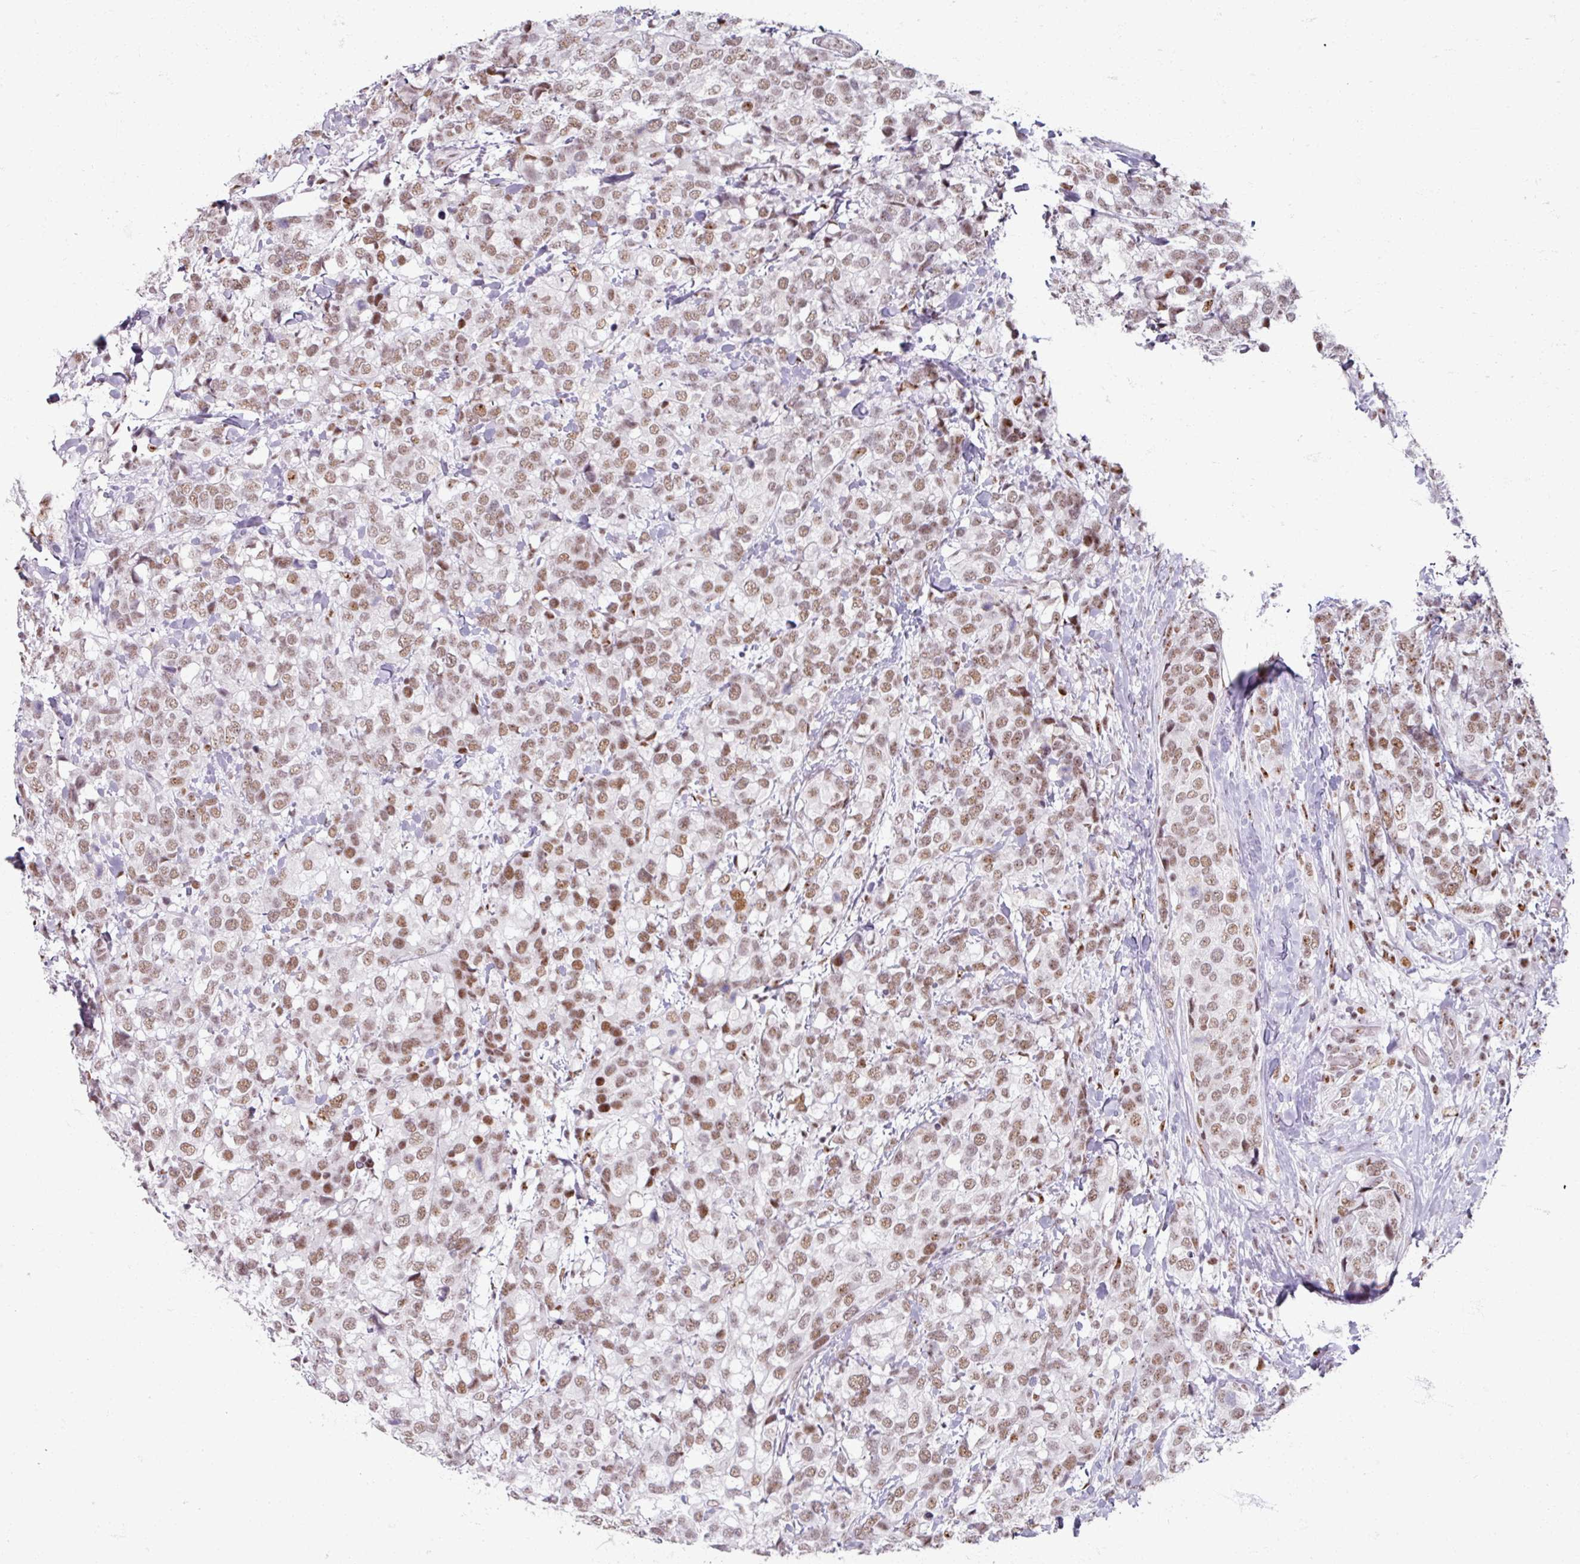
{"staining": {"intensity": "moderate", "quantity": ">75%", "location": "nuclear"}, "tissue": "breast cancer", "cell_type": "Tumor cells", "image_type": "cancer", "snomed": [{"axis": "morphology", "description": "Lobular carcinoma"}, {"axis": "topography", "description": "Breast"}], "caption": "Moderate nuclear expression is identified in approximately >75% of tumor cells in lobular carcinoma (breast).", "gene": "ADAR", "patient": {"sex": "female", "age": 59}}